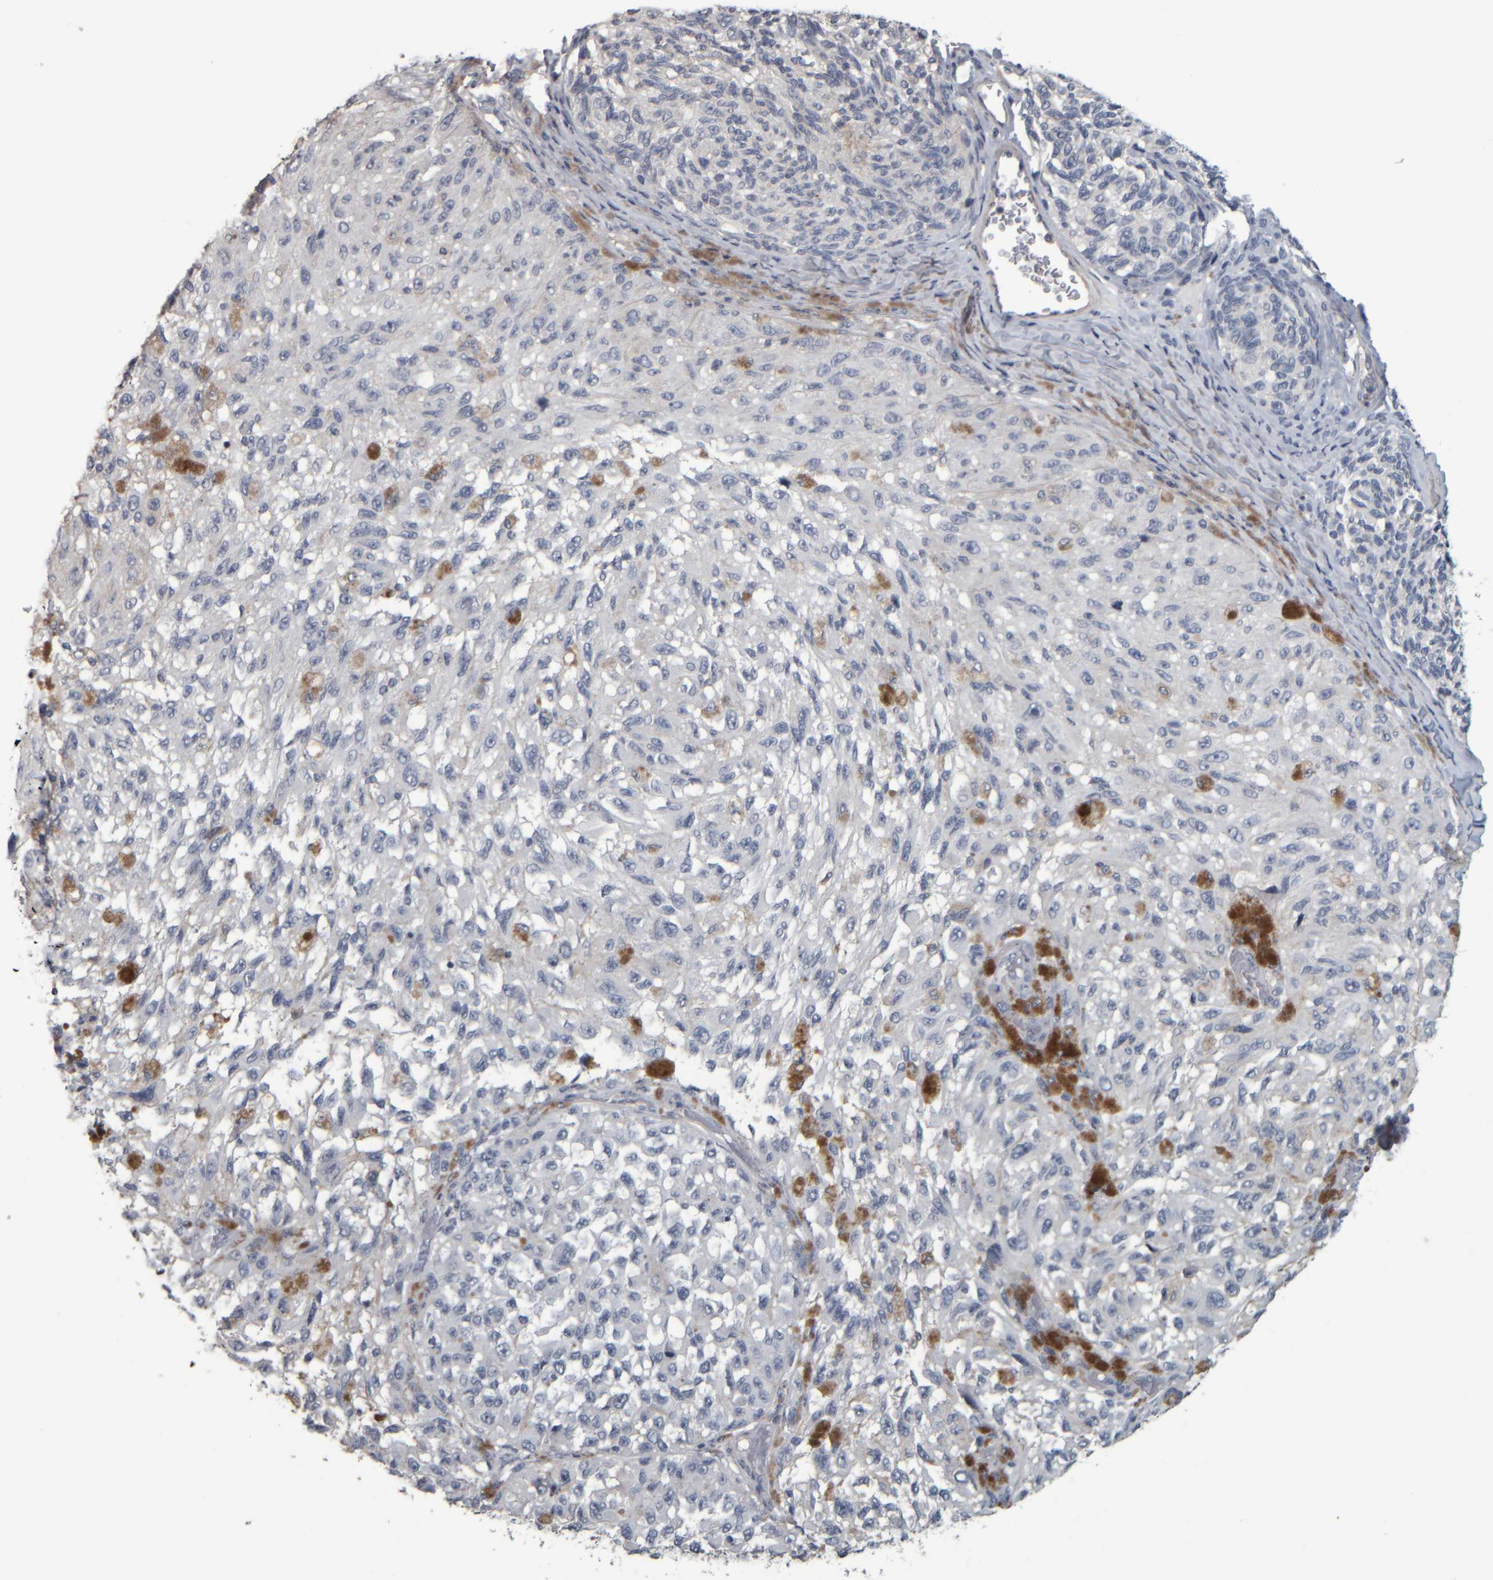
{"staining": {"intensity": "negative", "quantity": "none", "location": "none"}, "tissue": "melanoma", "cell_type": "Tumor cells", "image_type": "cancer", "snomed": [{"axis": "morphology", "description": "Malignant melanoma, NOS"}, {"axis": "topography", "description": "Skin"}], "caption": "High magnification brightfield microscopy of malignant melanoma stained with DAB (brown) and counterstained with hematoxylin (blue): tumor cells show no significant expression.", "gene": "CAVIN4", "patient": {"sex": "female", "age": 73}}